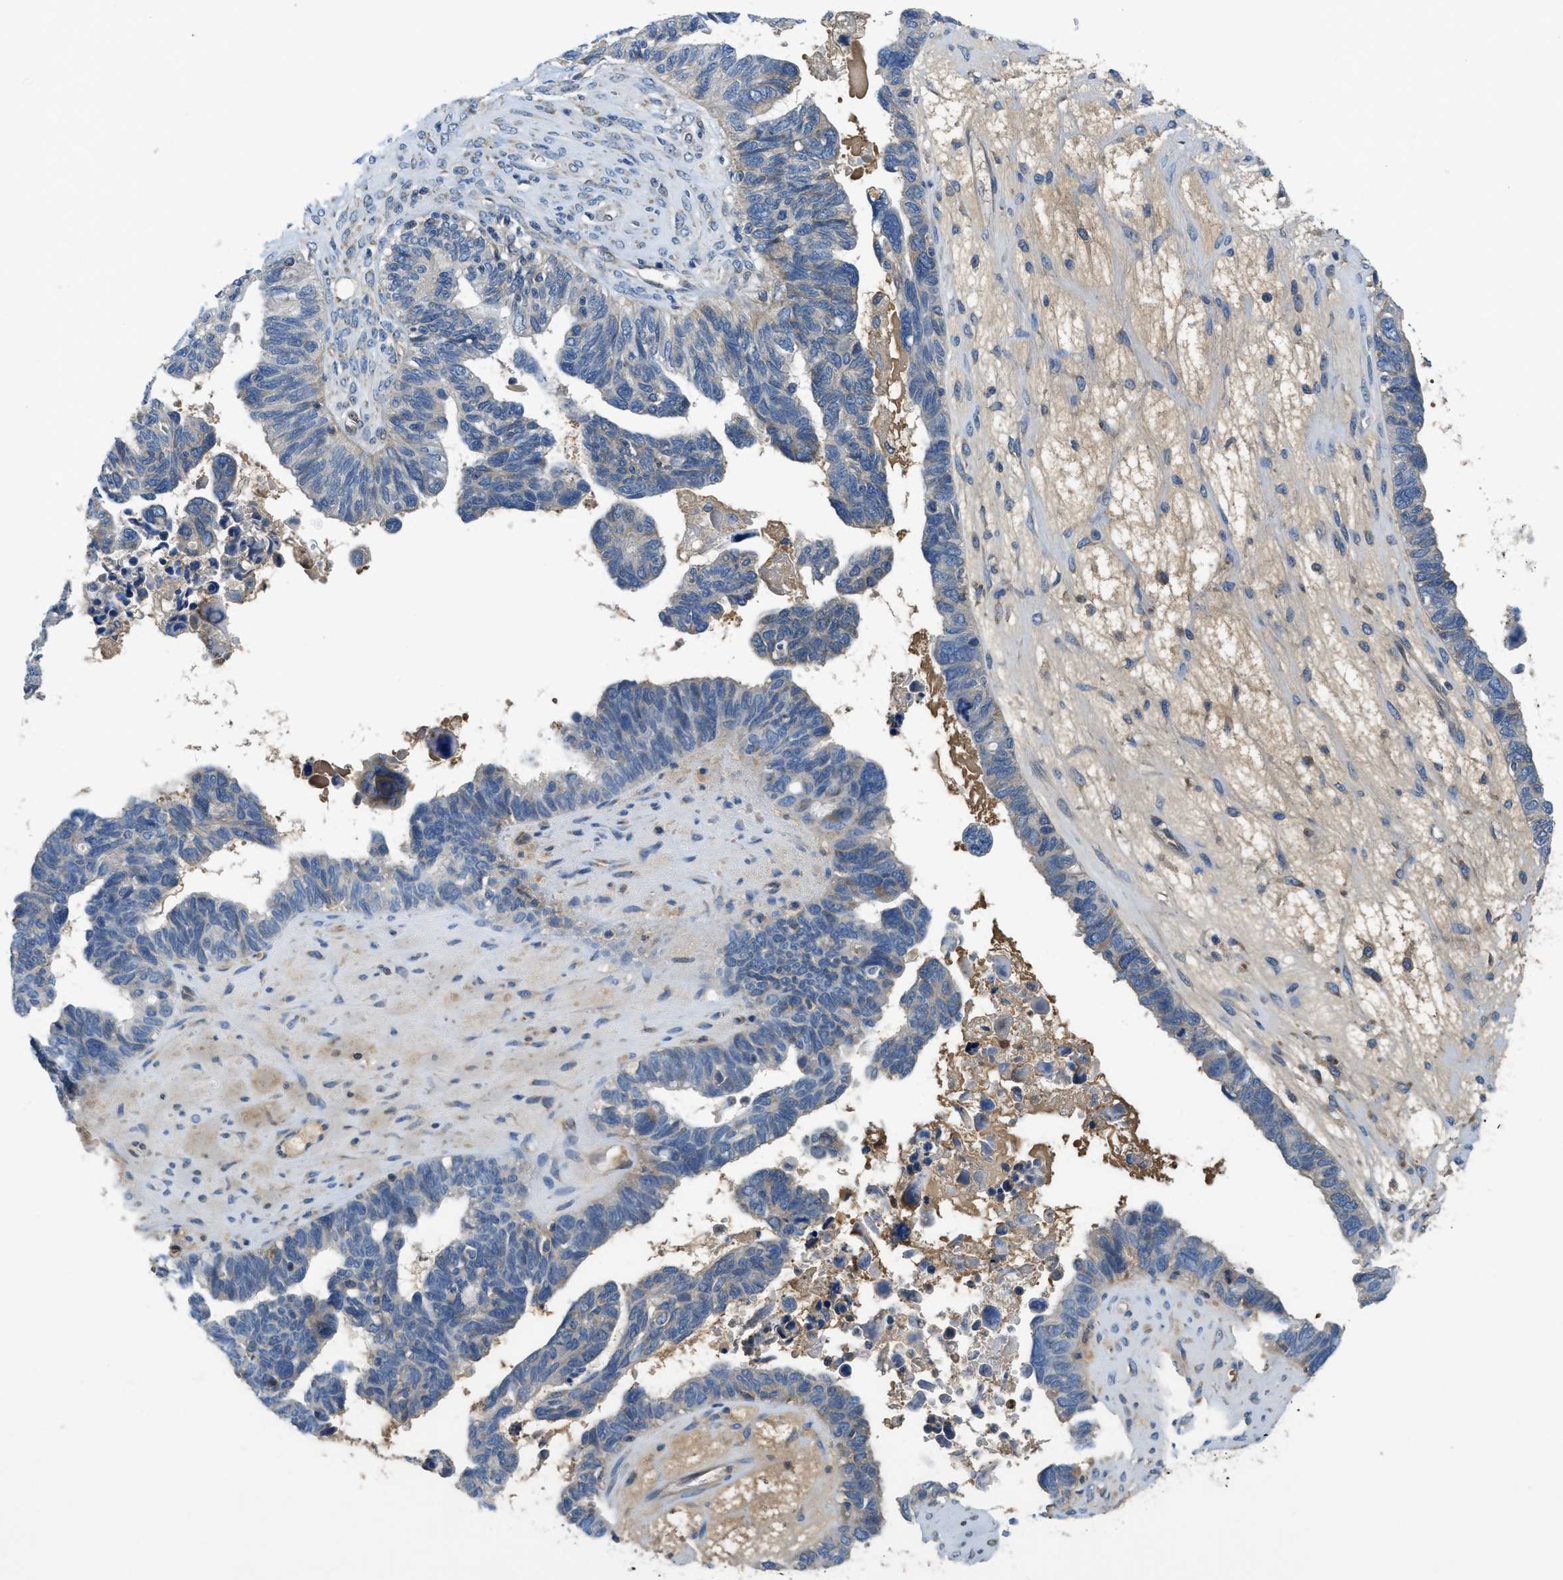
{"staining": {"intensity": "negative", "quantity": "none", "location": "none"}, "tissue": "ovarian cancer", "cell_type": "Tumor cells", "image_type": "cancer", "snomed": [{"axis": "morphology", "description": "Cystadenocarcinoma, serous, NOS"}, {"axis": "topography", "description": "Ovary"}], "caption": "The IHC histopathology image has no significant positivity in tumor cells of ovarian cancer (serous cystadenocarcinoma) tissue. (DAB (3,3'-diaminobenzidine) IHC, high magnification).", "gene": "PNKD", "patient": {"sex": "female", "age": 79}}